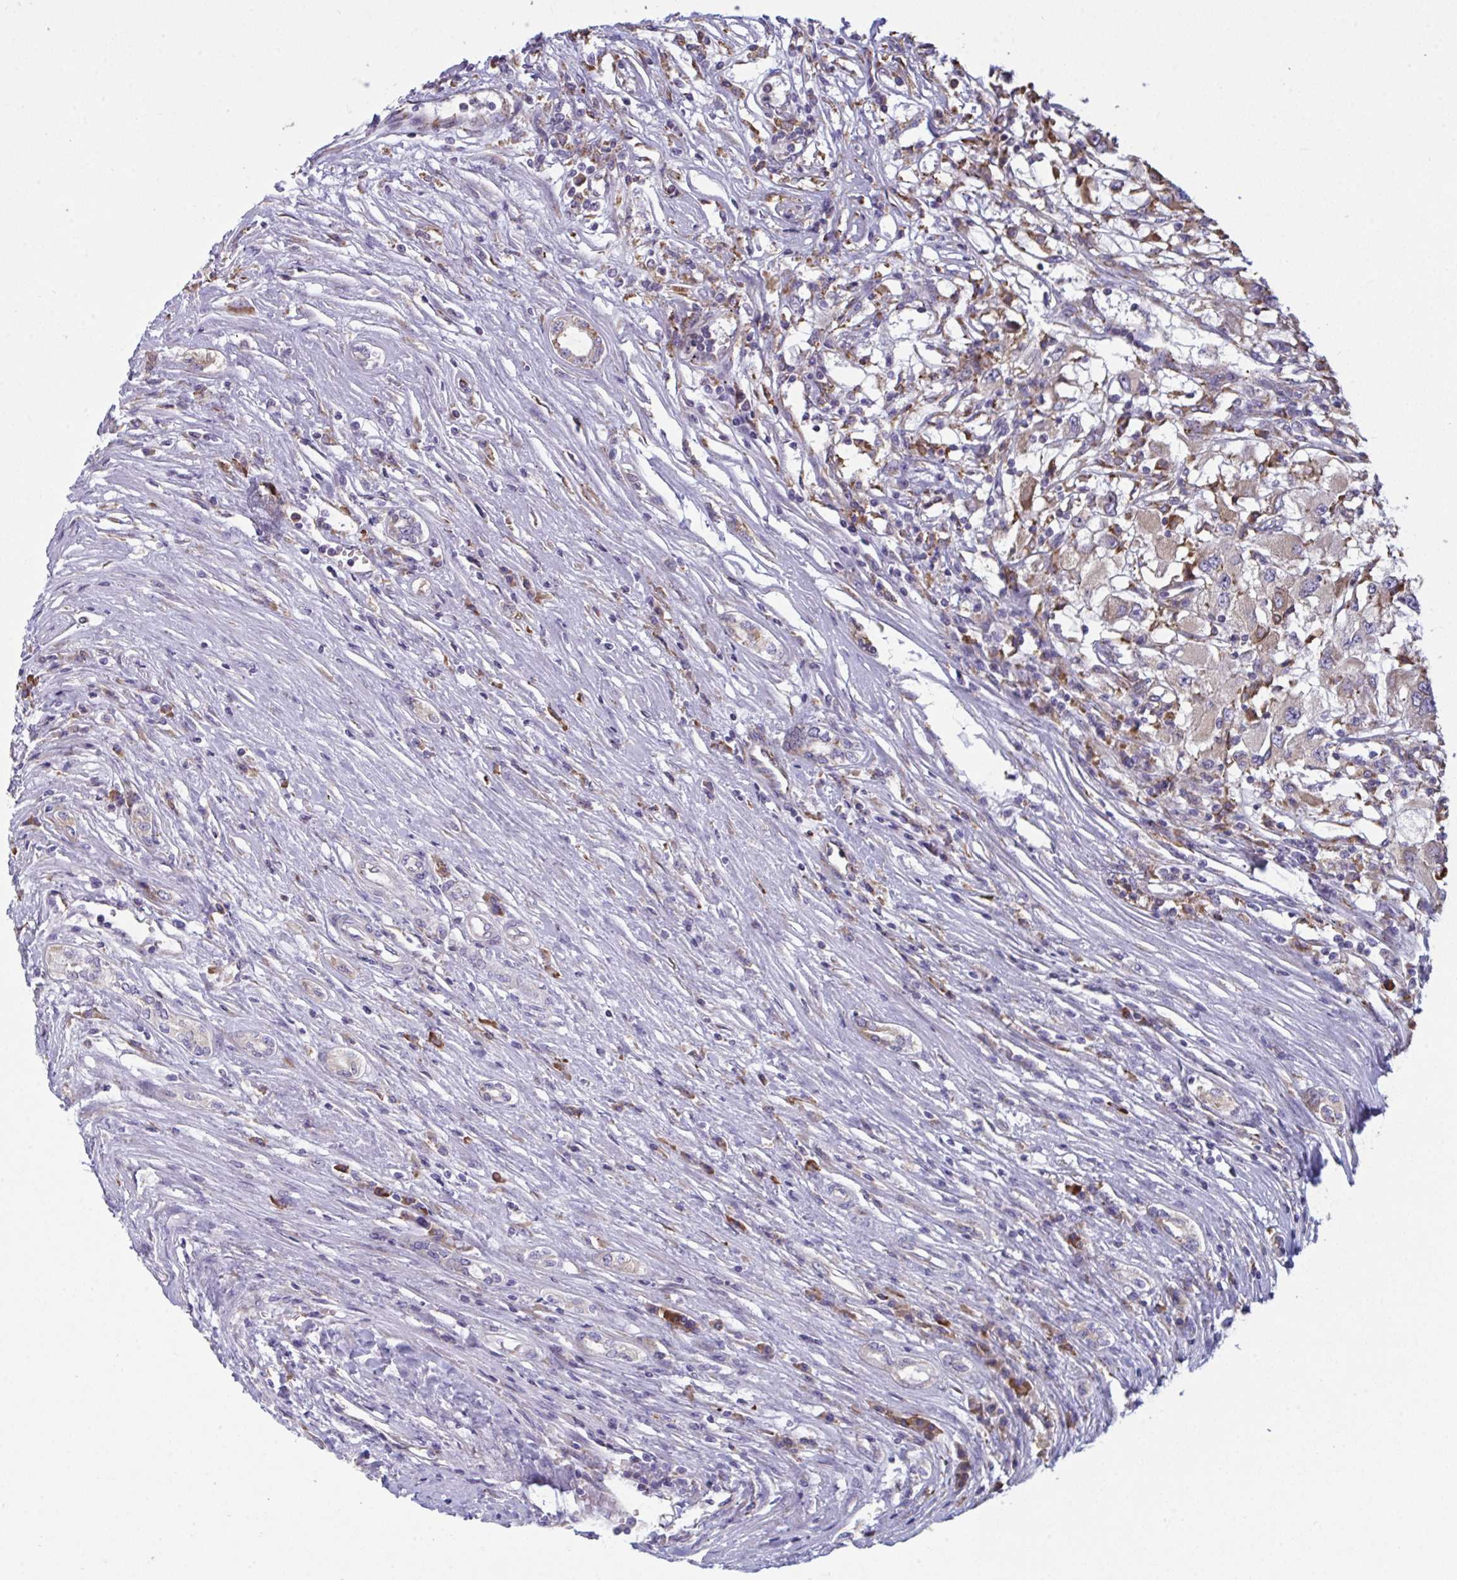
{"staining": {"intensity": "negative", "quantity": "none", "location": "none"}, "tissue": "renal cancer", "cell_type": "Tumor cells", "image_type": "cancer", "snomed": [{"axis": "morphology", "description": "Adenocarcinoma, NOS"}, {"axis": "topography", "description": "Kidney"}], "caption": "A histopathology image of human renal cancer is negative for staining in tumor cells.", "gene": "MYMK", "patient": {"sex": "female", "age": 67}}